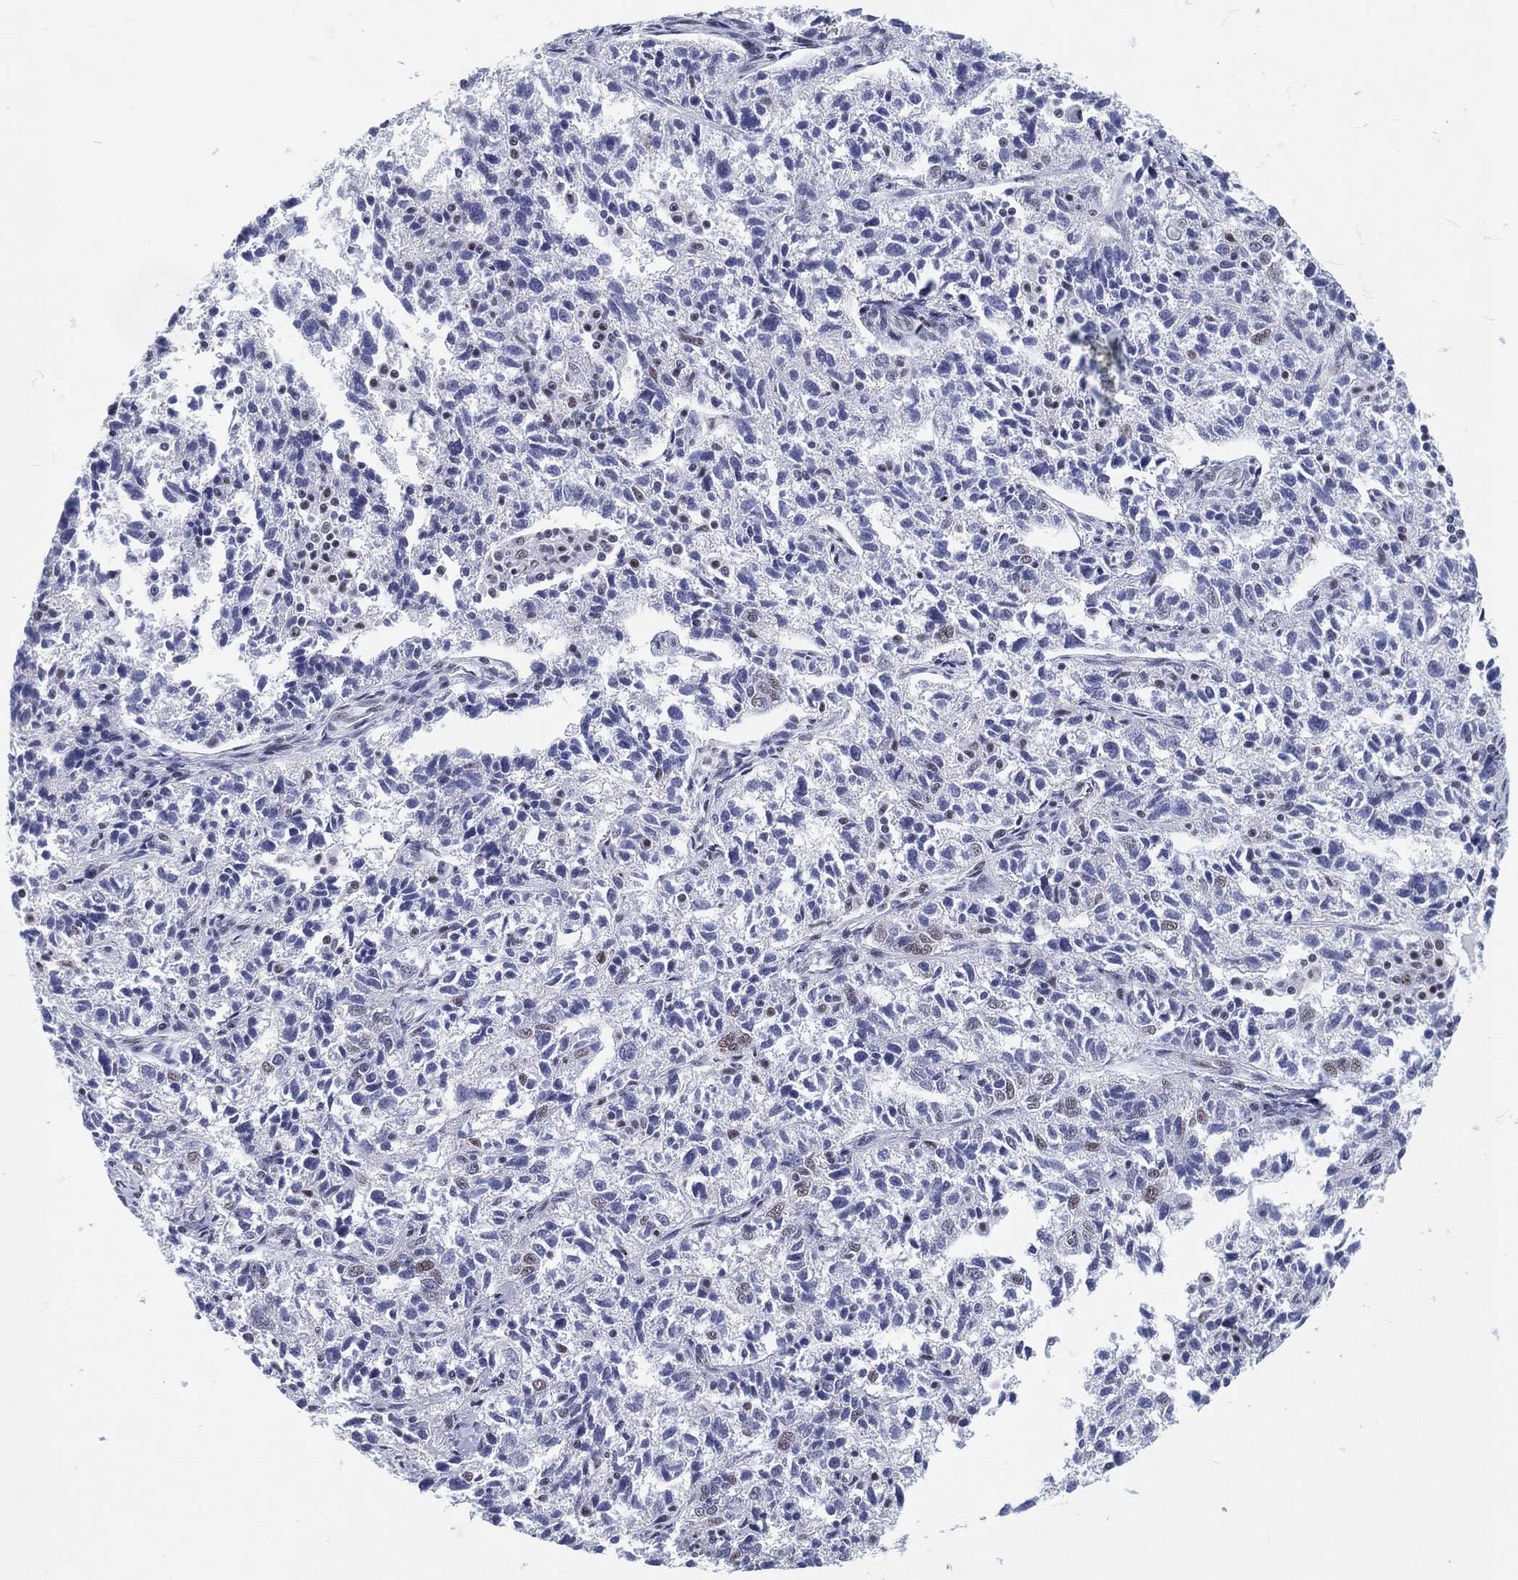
{"staining": {"intensity": "negative", "quantity": "none", "location": "none"}, "tissue": "ovarian cancer", "cell_type": "Tumor cells", "image_type": "cancer", "snomed": [{"axis": "morphology", "description": "Cystadenocarcinoma, serous, NOS"}, {"axis": "topography", "description": "Ovary"}], "caption": "Ovarian serous cystadenocarcinoma was stained to show a protein in brown. There is no significant staining in tumor cells. Brightfield microscopy of immunohistochemistry stained with DAB (3,3'-diaminobenzidine) (brown) and hematoxylin (blue), captured at high magnification.", "gene": "MAPK8IP1", "patient": {"sex": "female", "age": 71}}